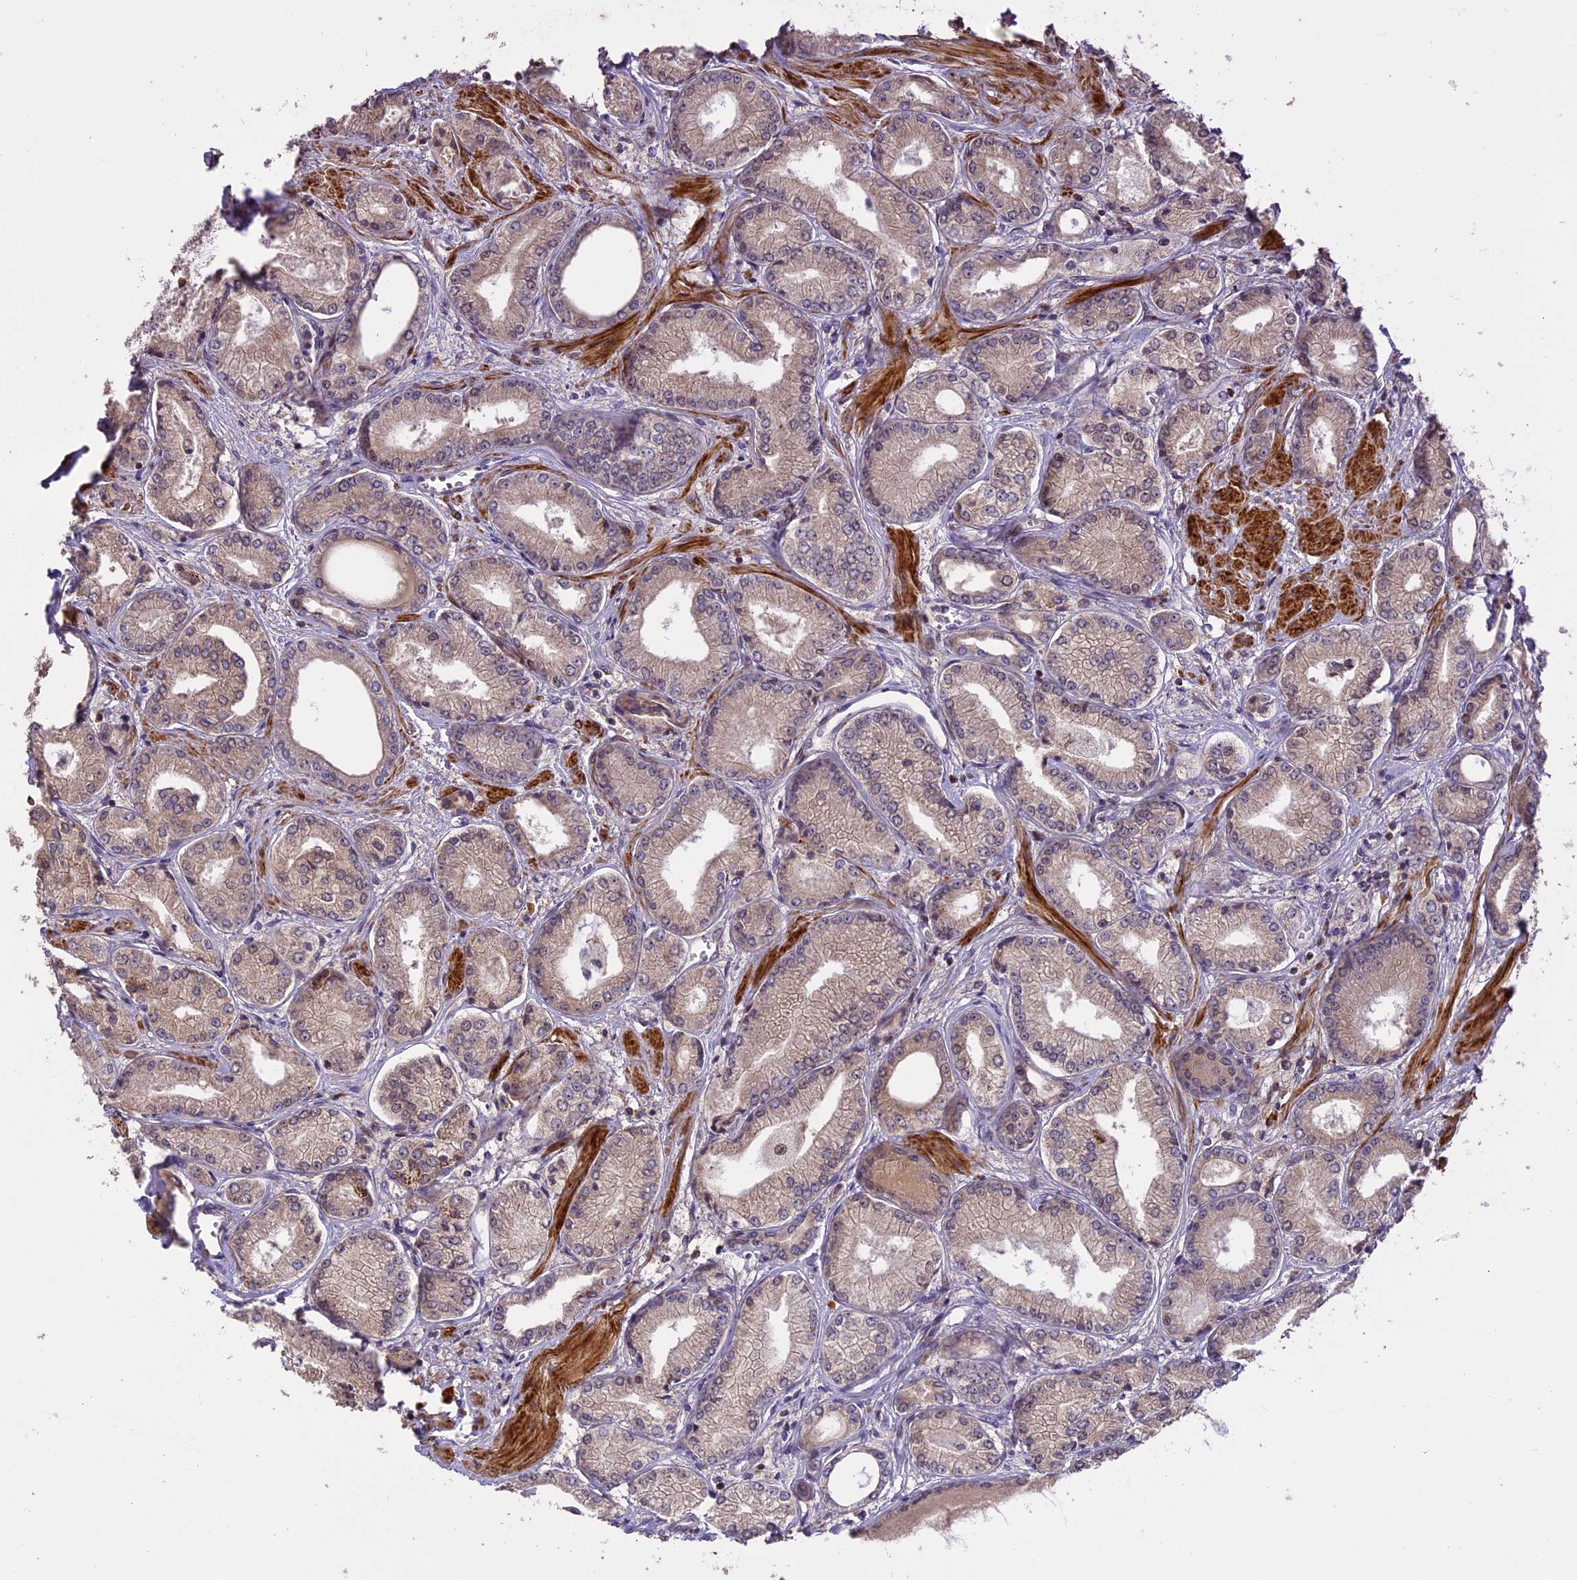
{"staining": {"intensity": "weak", "quantity": "<25%", "location": "cytoplasmic/membranous"}, "tissue": "prostate cancer", "cell_type": "Tumor cells", "image_type": "cancer", "snomed": [{"axis": "morphology", "description": "Adenocarcinoma, Low grade"}, {"axis": "topography", "description": "Prostate"}], "caption": "IHC of human prostate cancer reveals no positivity in tumor cells.", "gene": "ENHO", "patient": {"sex": "male", "age": 60}}